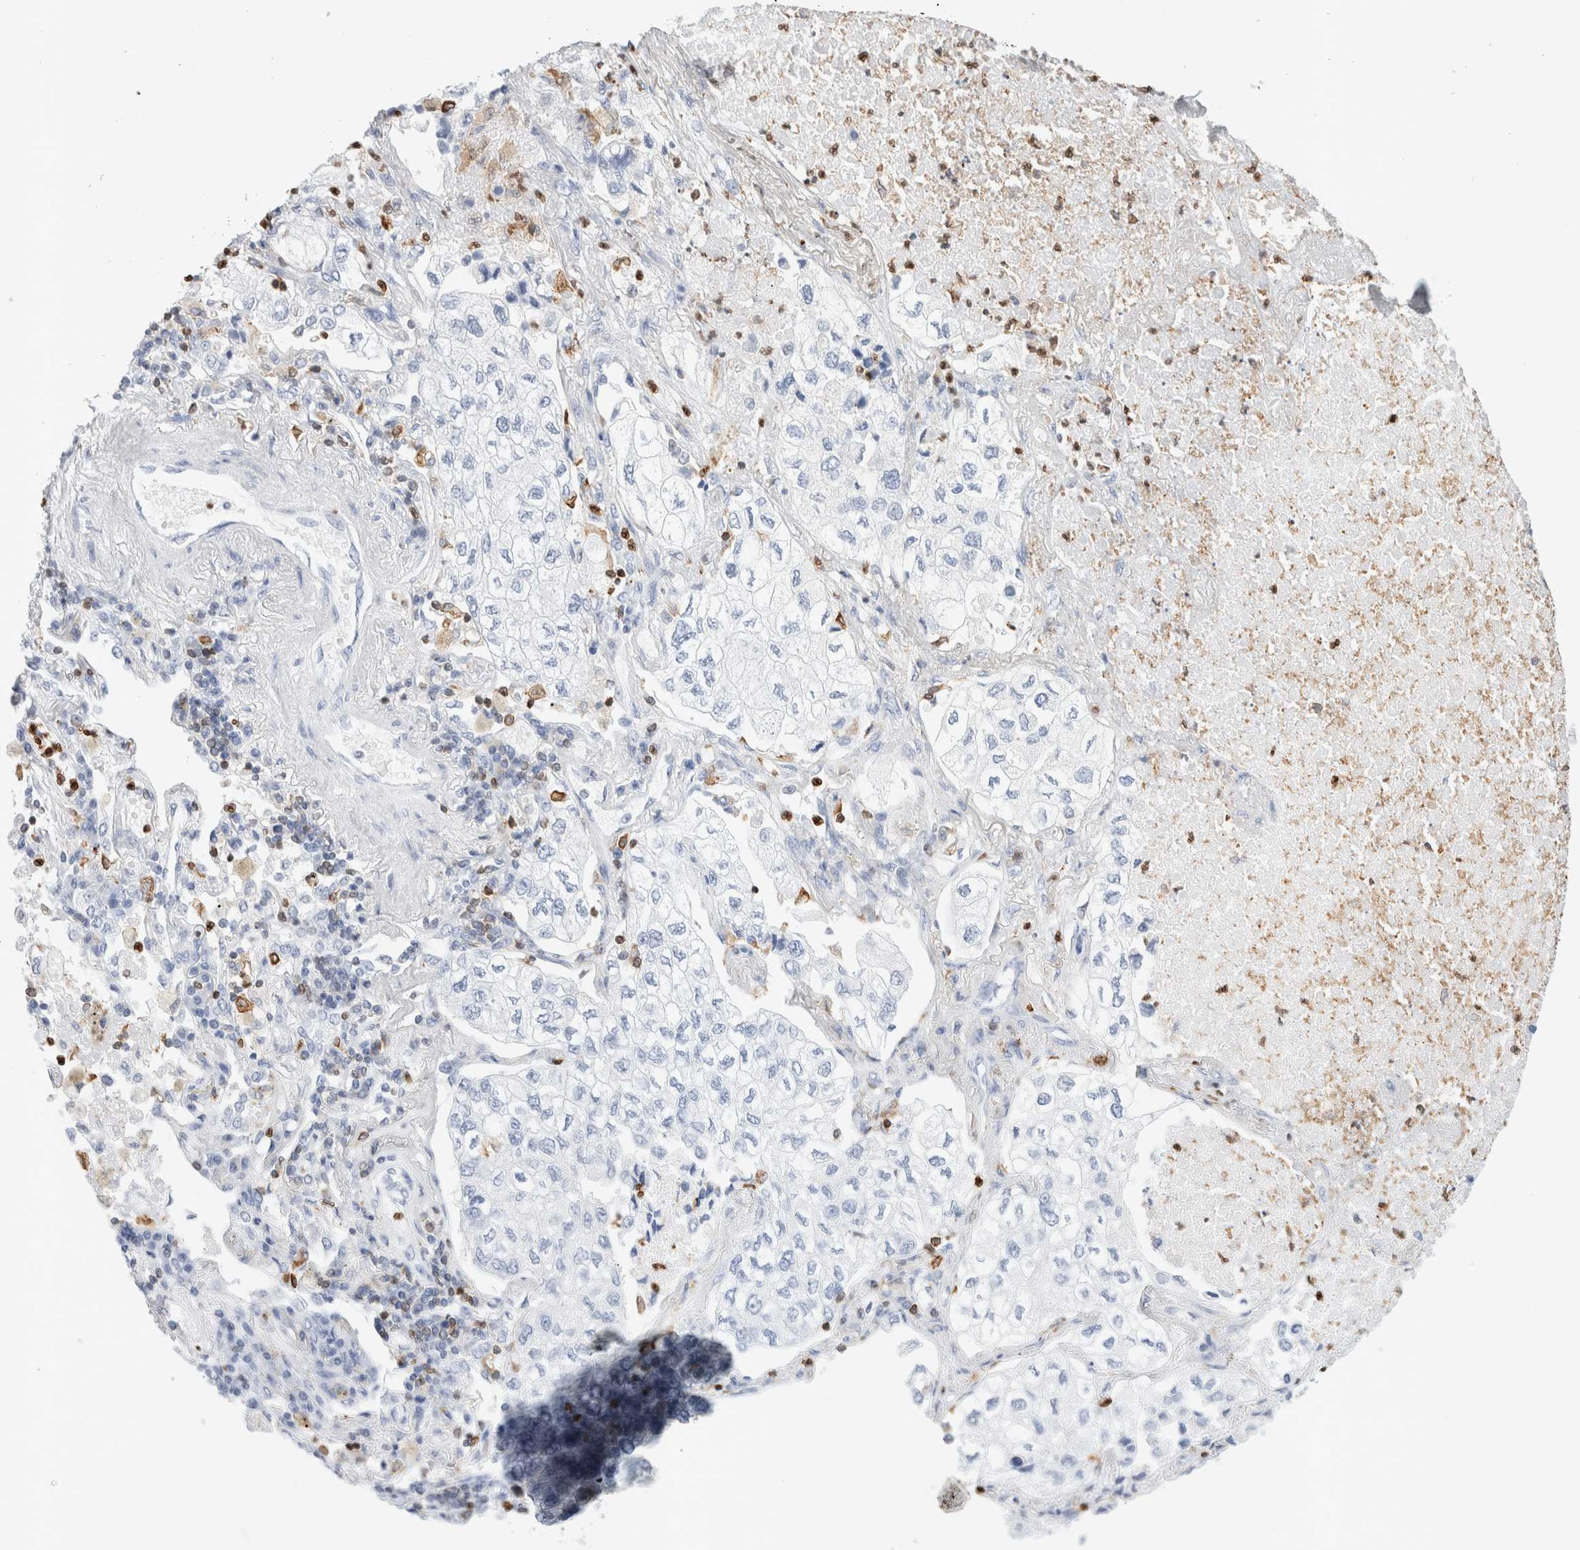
{"staining": {"intensity": "negative", "quantity": "none", "location": "none"}, "tissue": "lung cancer", "cell_type": "Tumor cells", "image_type": "cancer", "snomed": [{"axis": "morphology", "description": "Adenocarcinoma, NOS"}, {"axis": "topography", "description": "Lung"}], "caption": "Tumor cells show no significant expression in lung adenocarcinoma.", "gene": "ALOX5AP", "patient": {"sex": "male", "age": 63}}